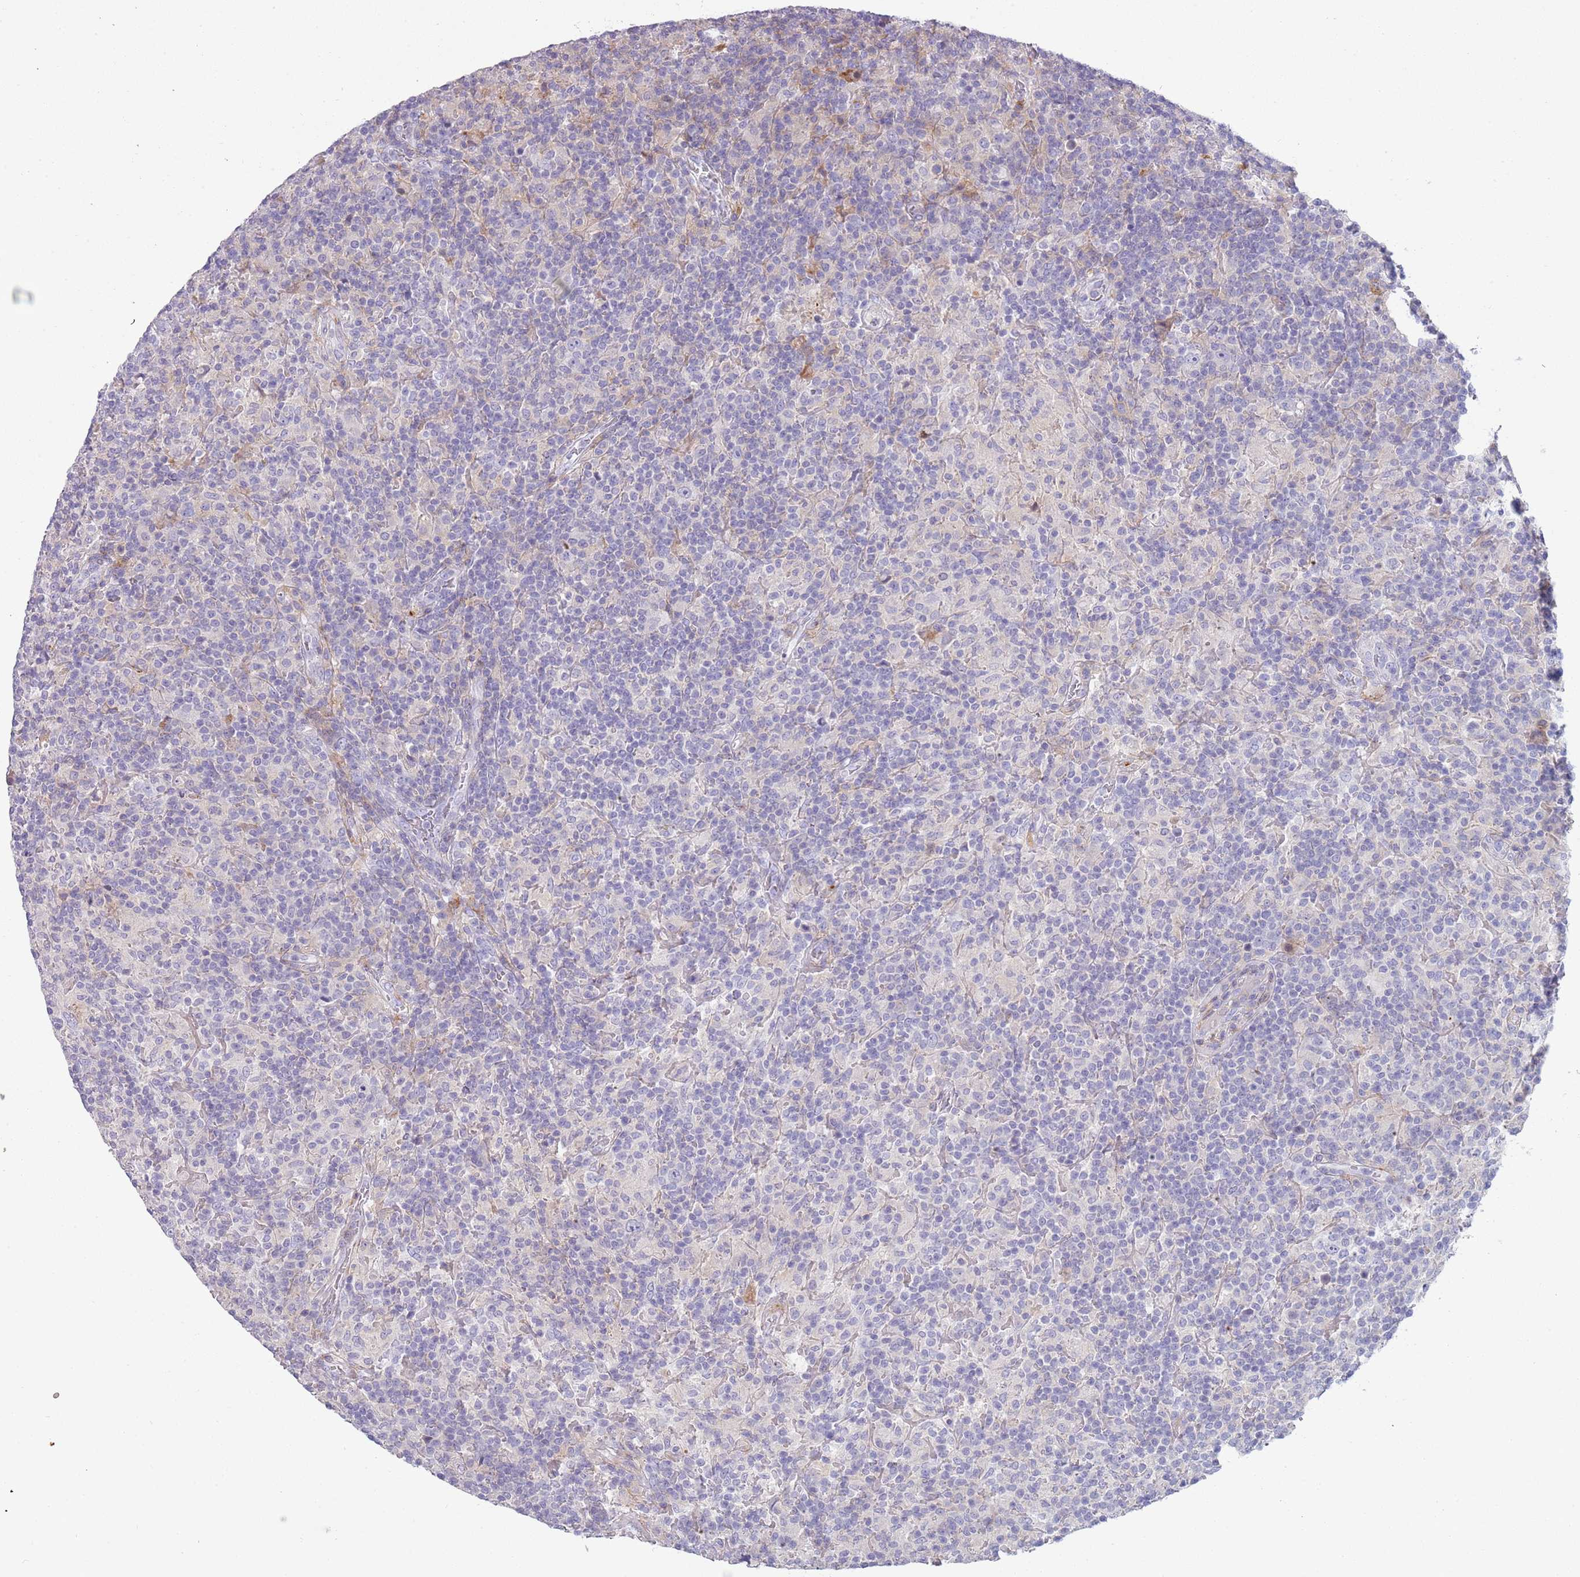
{"staining": {"intensity": "negative", "quantity": "none", "location": "none"}, "tissue": "lymphoma", "cell_type": "Tumor cells", "image_type": "cancer", "snomed": [{"axis": "morphology", "description": "Hodgkin's disease, NOS"}, {"axis": "topography", "description": "Lymph node"}], "caption": "DAB immunohistochemical staining of Hodgkin's disease displays no significant staining in tumor cells.", "gene": "NBPF20", "patient": {"sex": "male", "age": 70}}